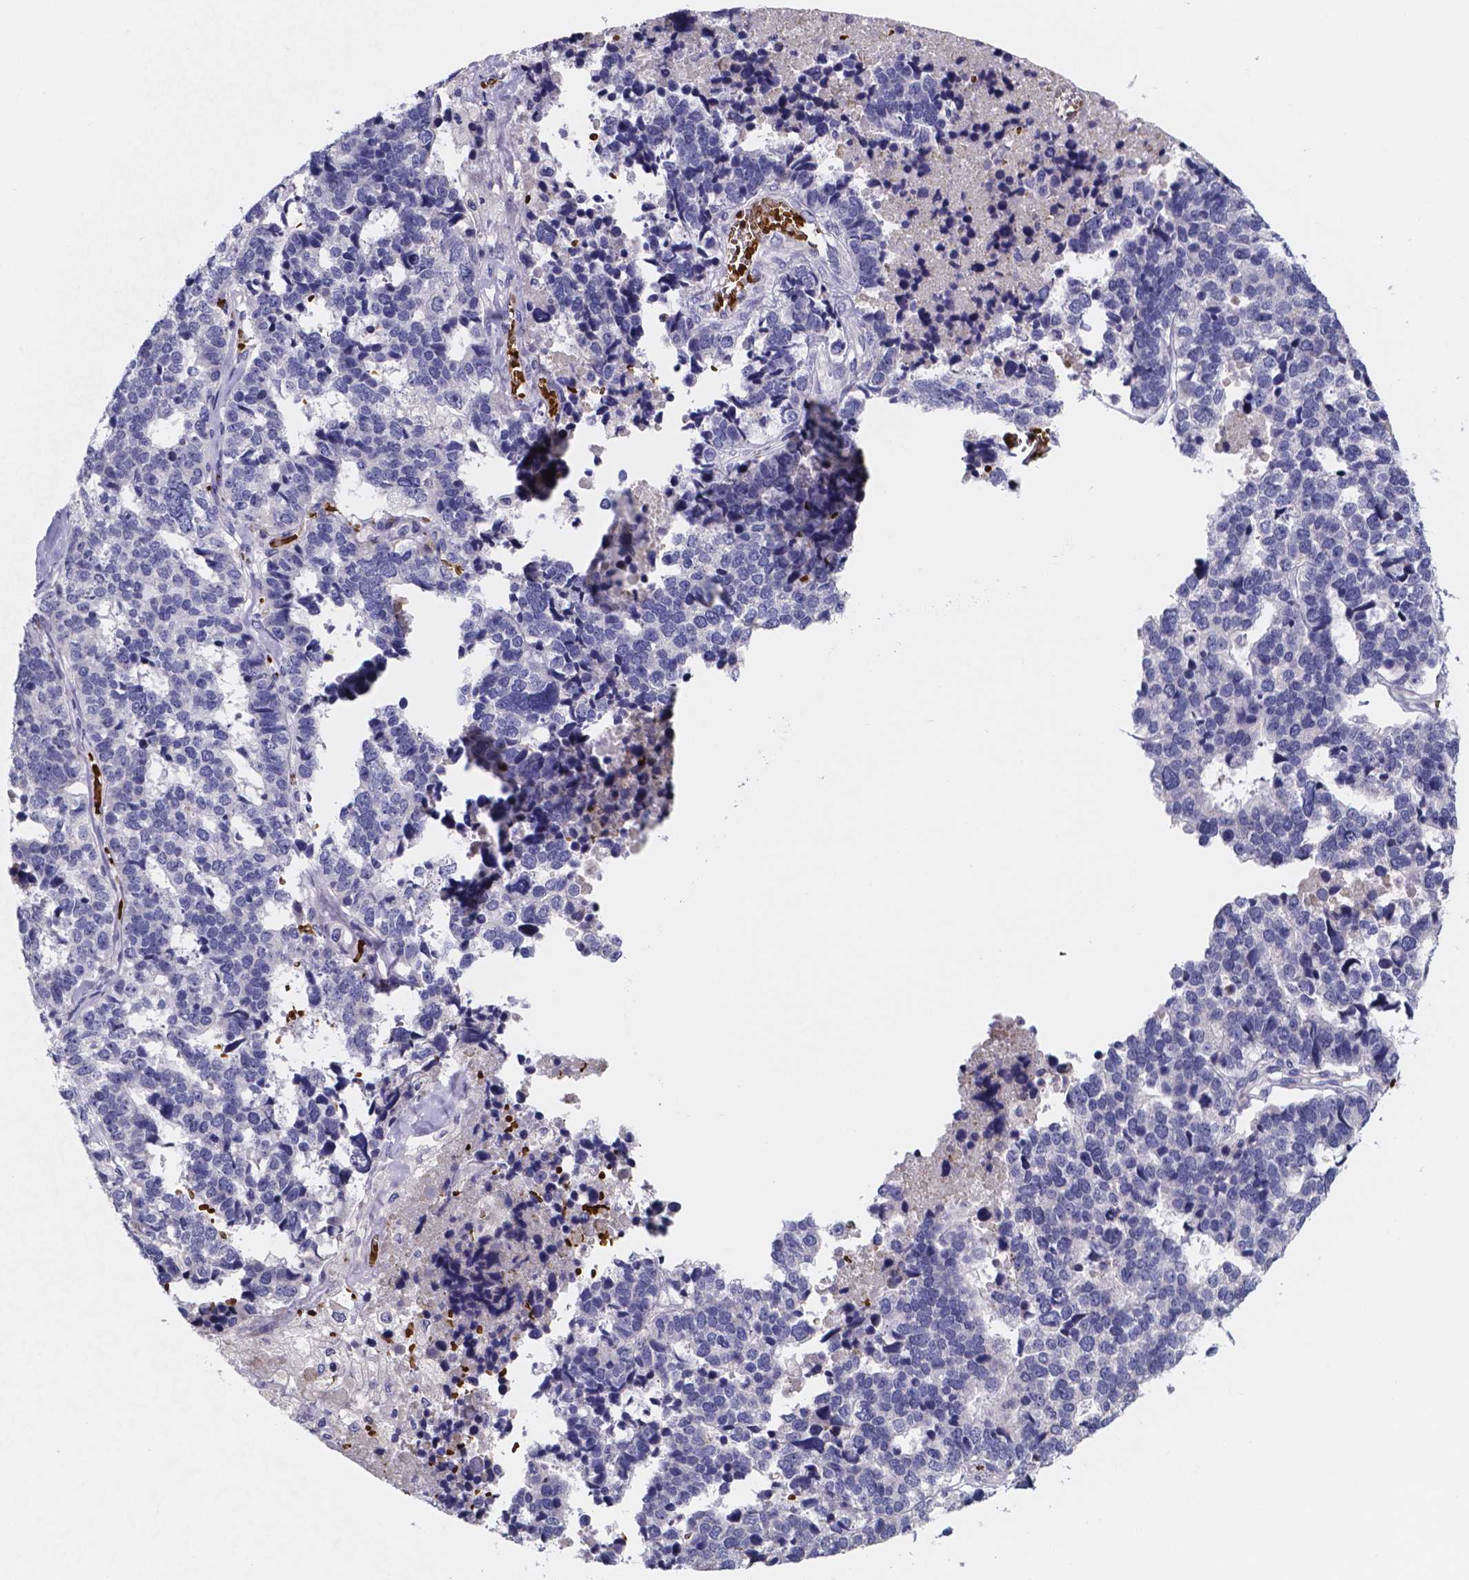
{"staining": {"intensity": "negative", "quantity": "none", "location": "none"}, "tissue": "stomach cancer", "cell_type": "Tumor cells", "image_type": "cancer", "snomed": [{"axis": "morphology", "description": "Adenocarcinoma, NOS"}, {"axis": "topography", "description": "Stomach"}], "caption": "The image reveals no significant positivity in tumor cells of stomach cancer.", "gene": "GABRA3", "patient": {"sex": "male", "age": 69}}